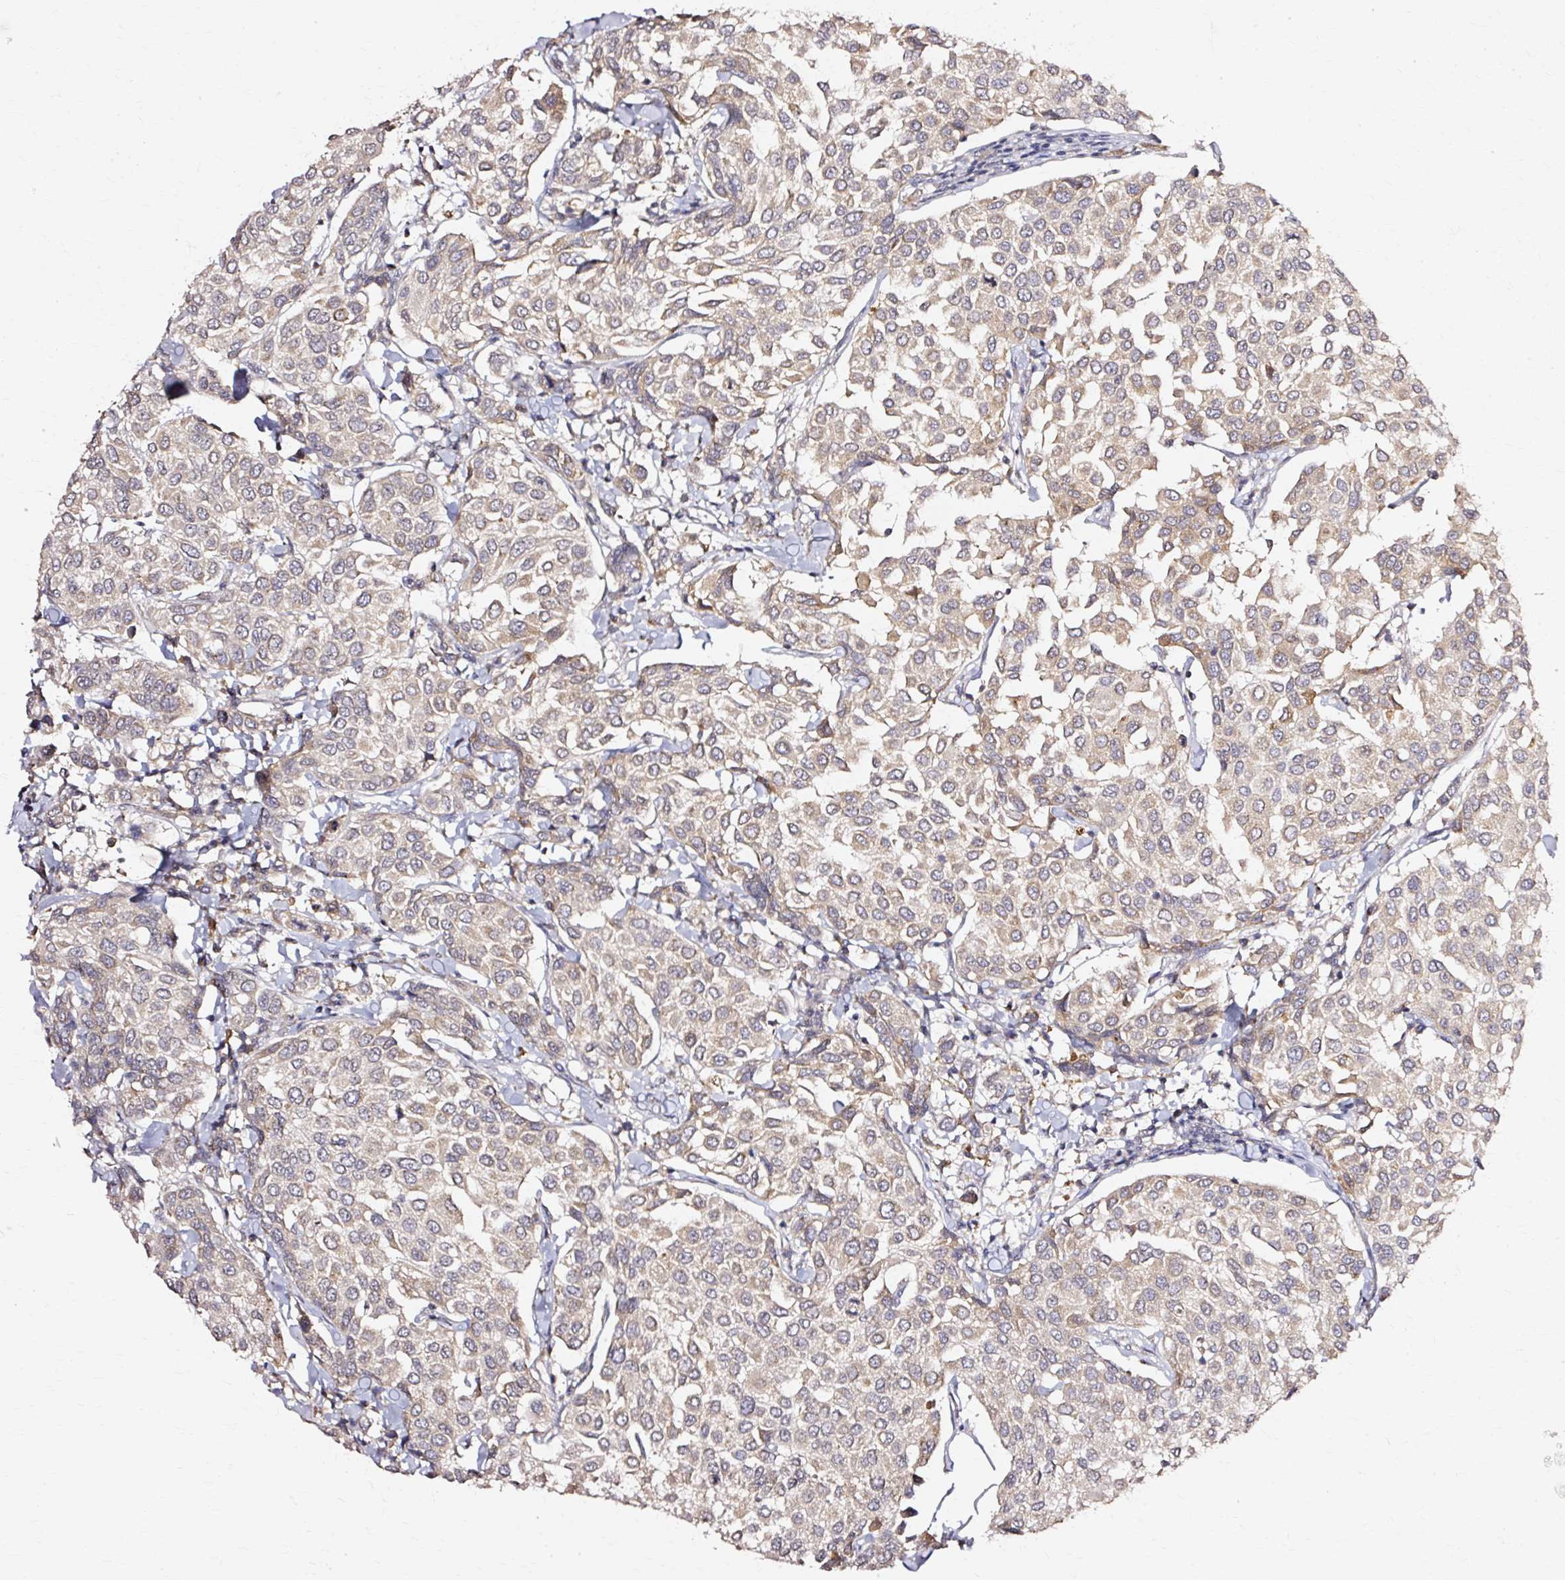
{"staining": {"intensity": "weak", "quantity": ">75%", "location": "cytoplasmic/membranous"}, "tissue": "breast cancer", "cell_type": "Tumor cells", "image_type": "cancer", "snomed": [{"axis": "morphology", "description": "Duct carcinoma"}, {"axis": "topography", "description": "Breast"}], "caption": "Approximately >75% of tumor cells in breast cancer (intraductal carcinoma) demonstrate weak cytoplasmic/membranous protein positivity as visualized by brown immunohistochemical staining.", "gene": "RGPD5", "patient": {"sex": "female", "age": 55}}